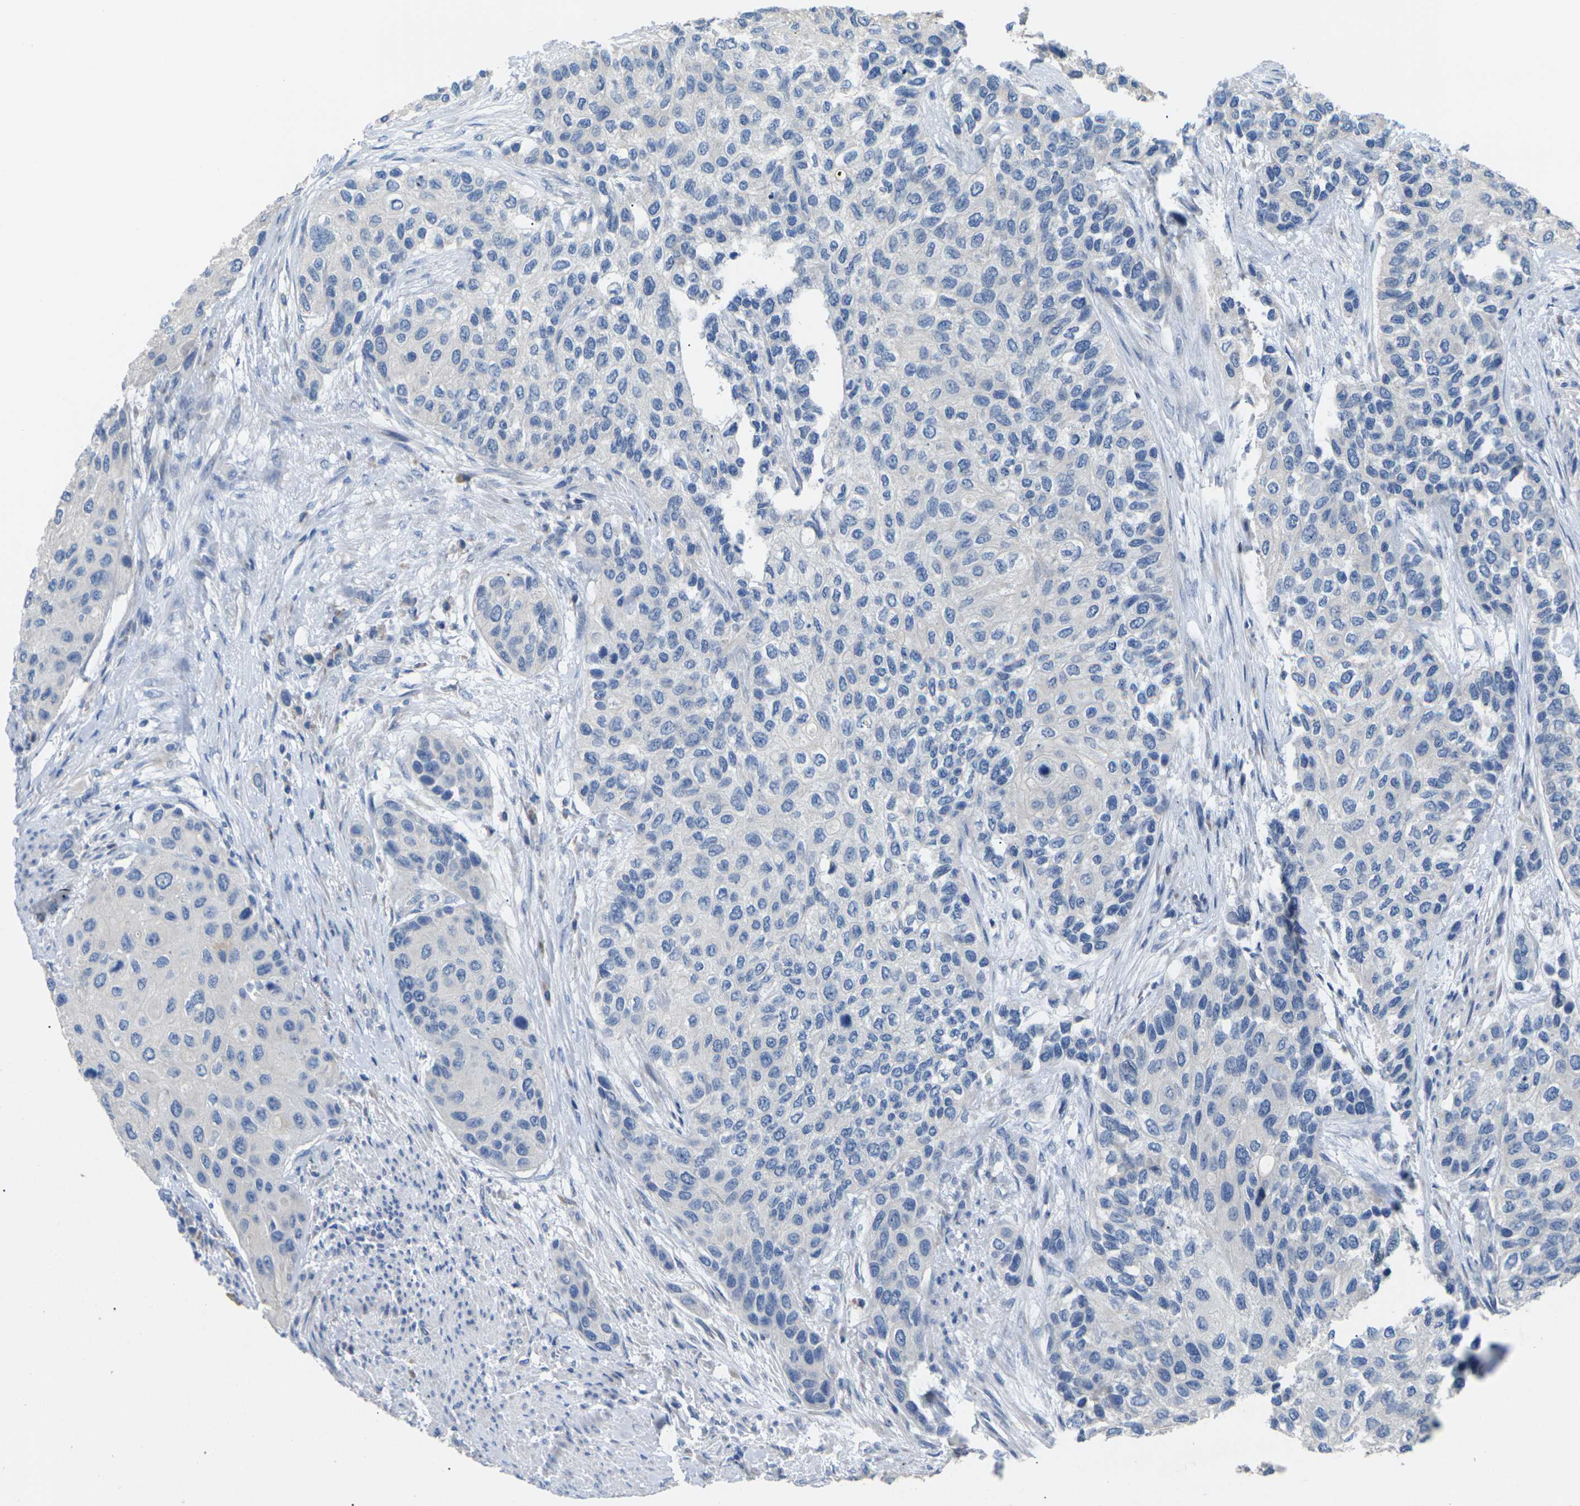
{"staining": {"intensity": "negative", "quantity": "none", "location": "none"}, "tissue": "urothelial cancer", "cell_type": "Tumor cells", "image_type": "cancer", "snomed": [{"axis": "morphology", "description": "Urothelial carcinoma, High grade"}, {"axis": "topography", "description": "Urinary bladder"}], "caption": "There is no significant expression in tumor cells of urothelial cancer.", "gene": "KLHDC8B", "patient": {"sex": "female", "age": 56}}